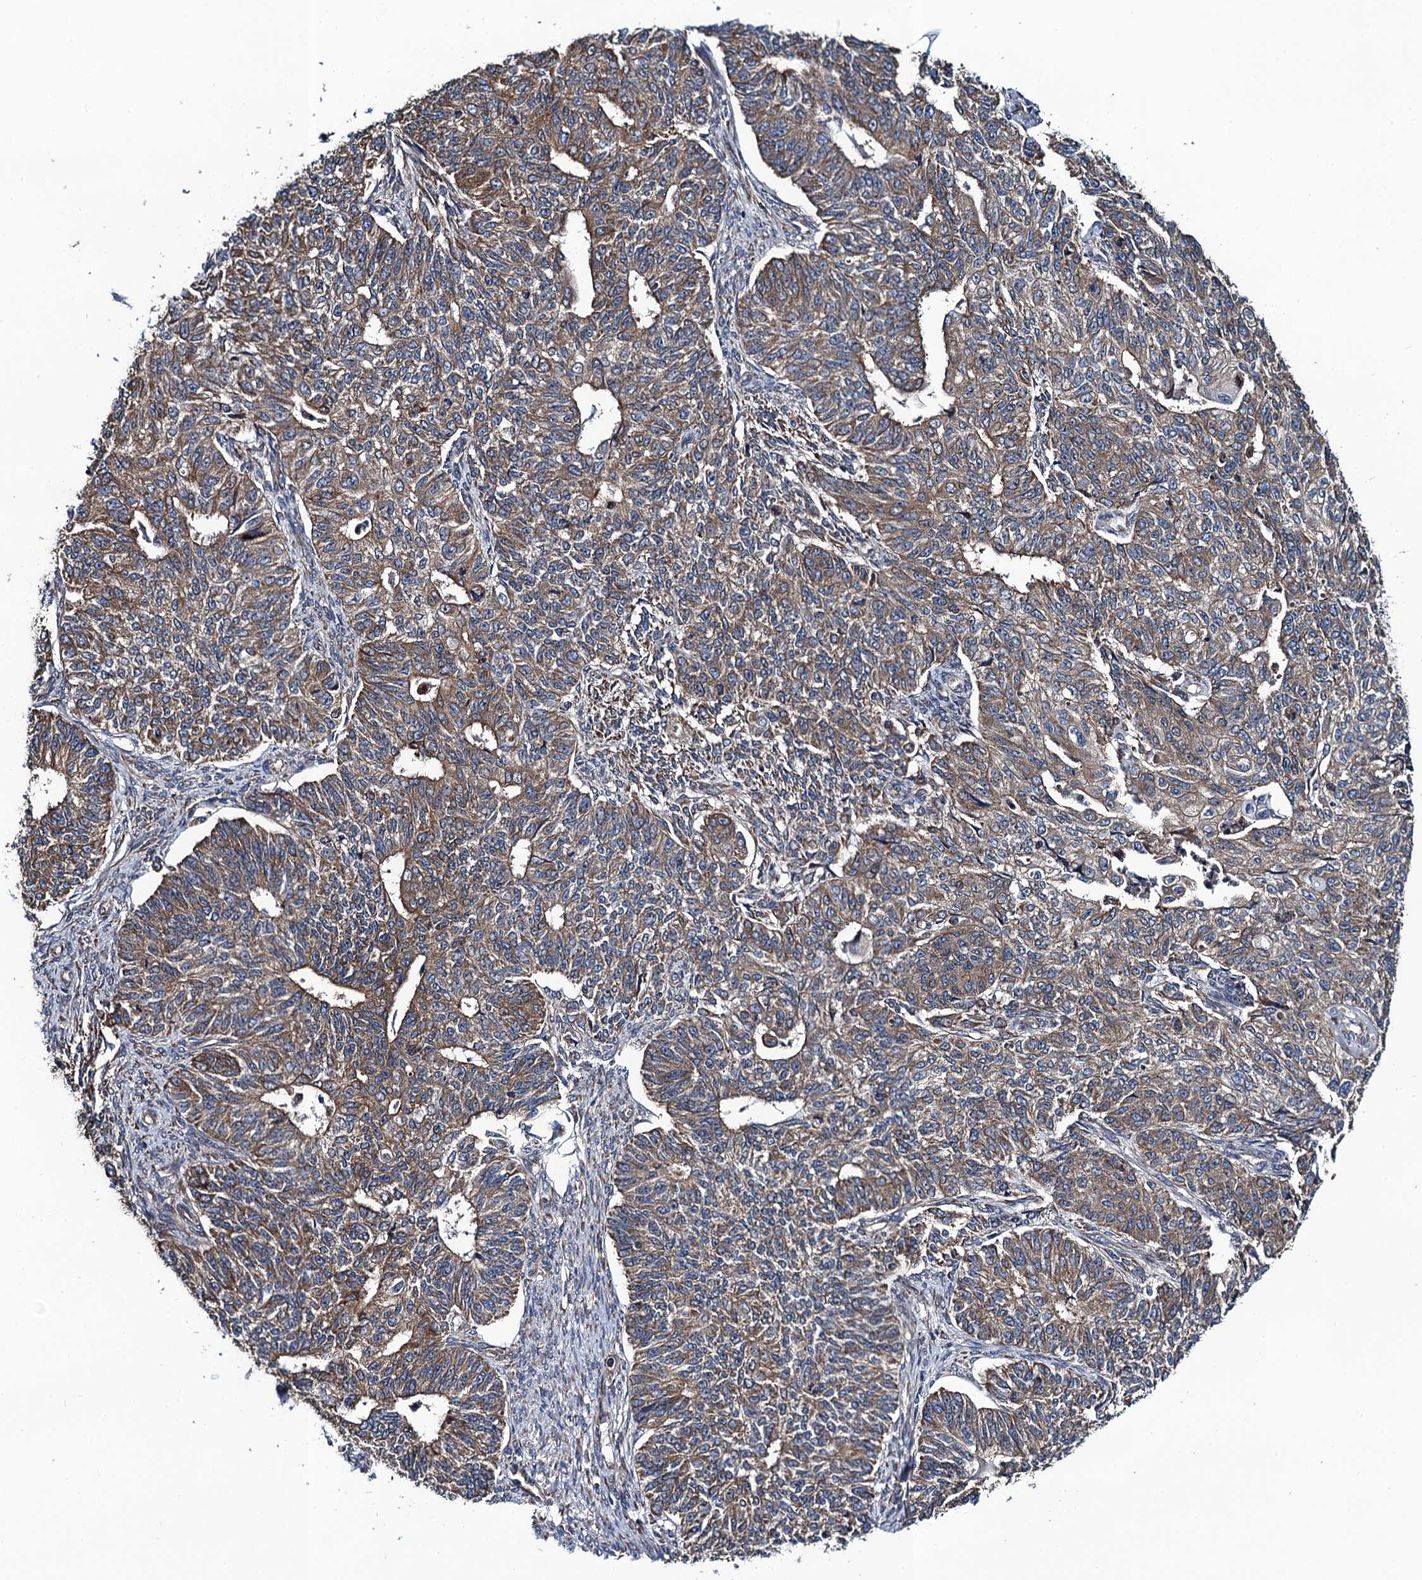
{"staining": {"intensity": "moderate", "quantity": ">75%", "location": "cytoplasmic/membranous"}, "tissue": "endometrial cancer", "cell_type": "Tumor cells", "image_type": "cancer", "snomed": [{"axis": "morphology", "description": "Adenocarcinoma, NOS"}, {"axis": "topography", "description": "Endometrium"}], "caption": "Immunohistochemistry (IHC) histopathology image of neoplastic tissue: endometrial adenocarcinoma stained using IHC shows medium levels of moderate protein expression localized specifically in the cytoplasmic/membranous of tumor cells, appearing as a cytoplasmic/membranous brown color.", "gene": "PGLS", "patient": {"sex": "female", "age": 32}}